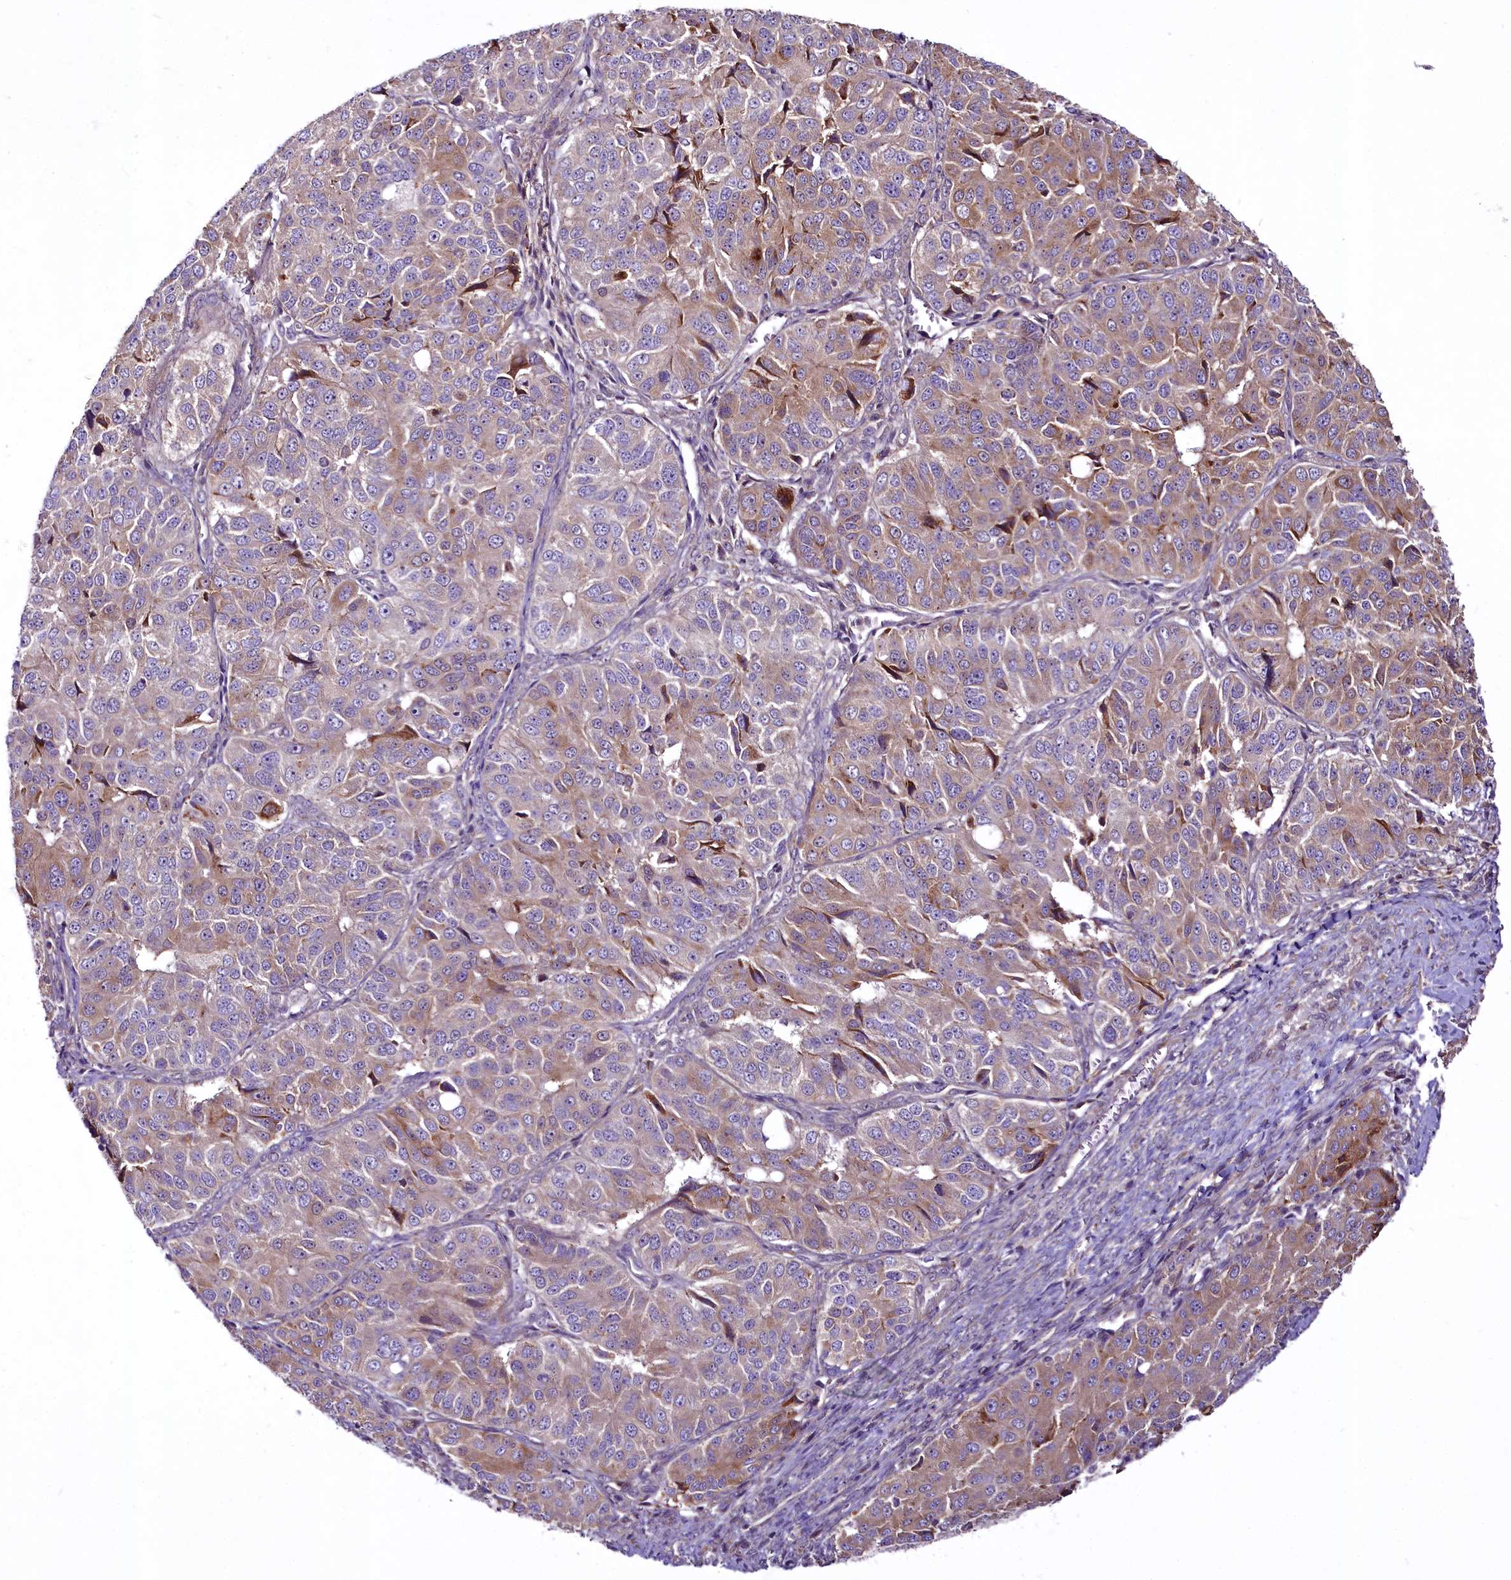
{"staining": {"intensity": "weak", "quantity": "25%-75%", "location": "cytoplasmic/membranous"}, "tissue": "ovarian cancer", "cell_type": "Tumor cells", "image_type": "cancer", "snomed": [{"axis": "morphology", "description": "Carcinoma, endometroid"}, {"axis": "topography", "description": "Ovary"}], "caption": "Ovarian cancer (endometroid carcinoma) was stained to show a protein in brown. There is low levels of weak cytoplasmic/membranous expression in approximately 25%-75% of tumor cells.", "gene": "RSBN1", "patient": {"sex": "female", "age": 51}}